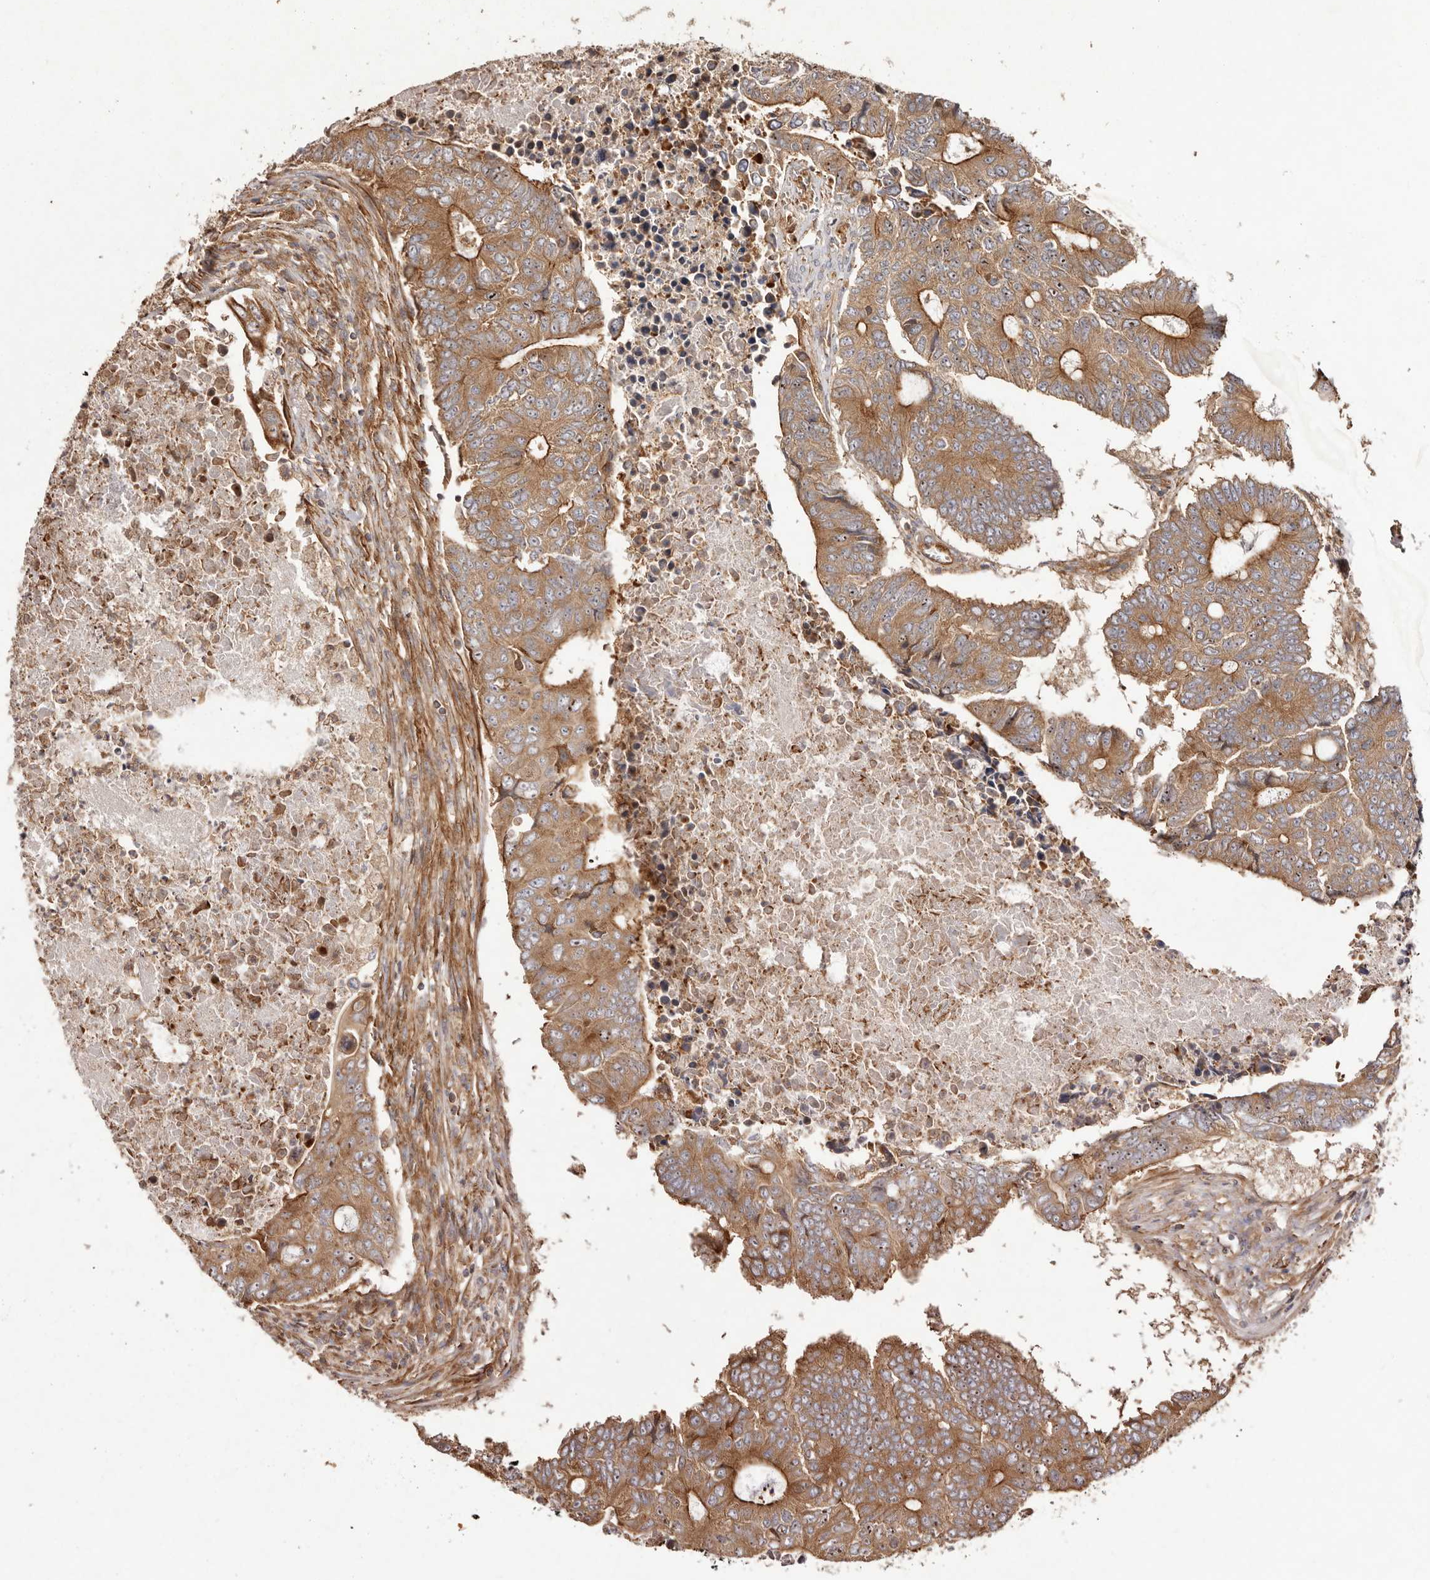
{"staining": {"intensity": "moderate", "quantity": ">75%", "location": "cytoplasmic/membranous,nuclear"}, "tissue": "colorectal cancer", "cell_type": "Tumor cells", "image_type": "cancer", "snomed": [{"axis": "morphology", "description": "Adenocarcinoma, NOS"}, {"axis": "topography", "description": "Colon"}], "caption": "About >75% of tumor cells in colorectal adenocarcinoma exhibit moderate cytoplasmic/membranous and nuclear protein expression as visualized by brown immunohistochemical staining.", "gene": "RPS6", "patient": {"sex": "male", "age": 87}}